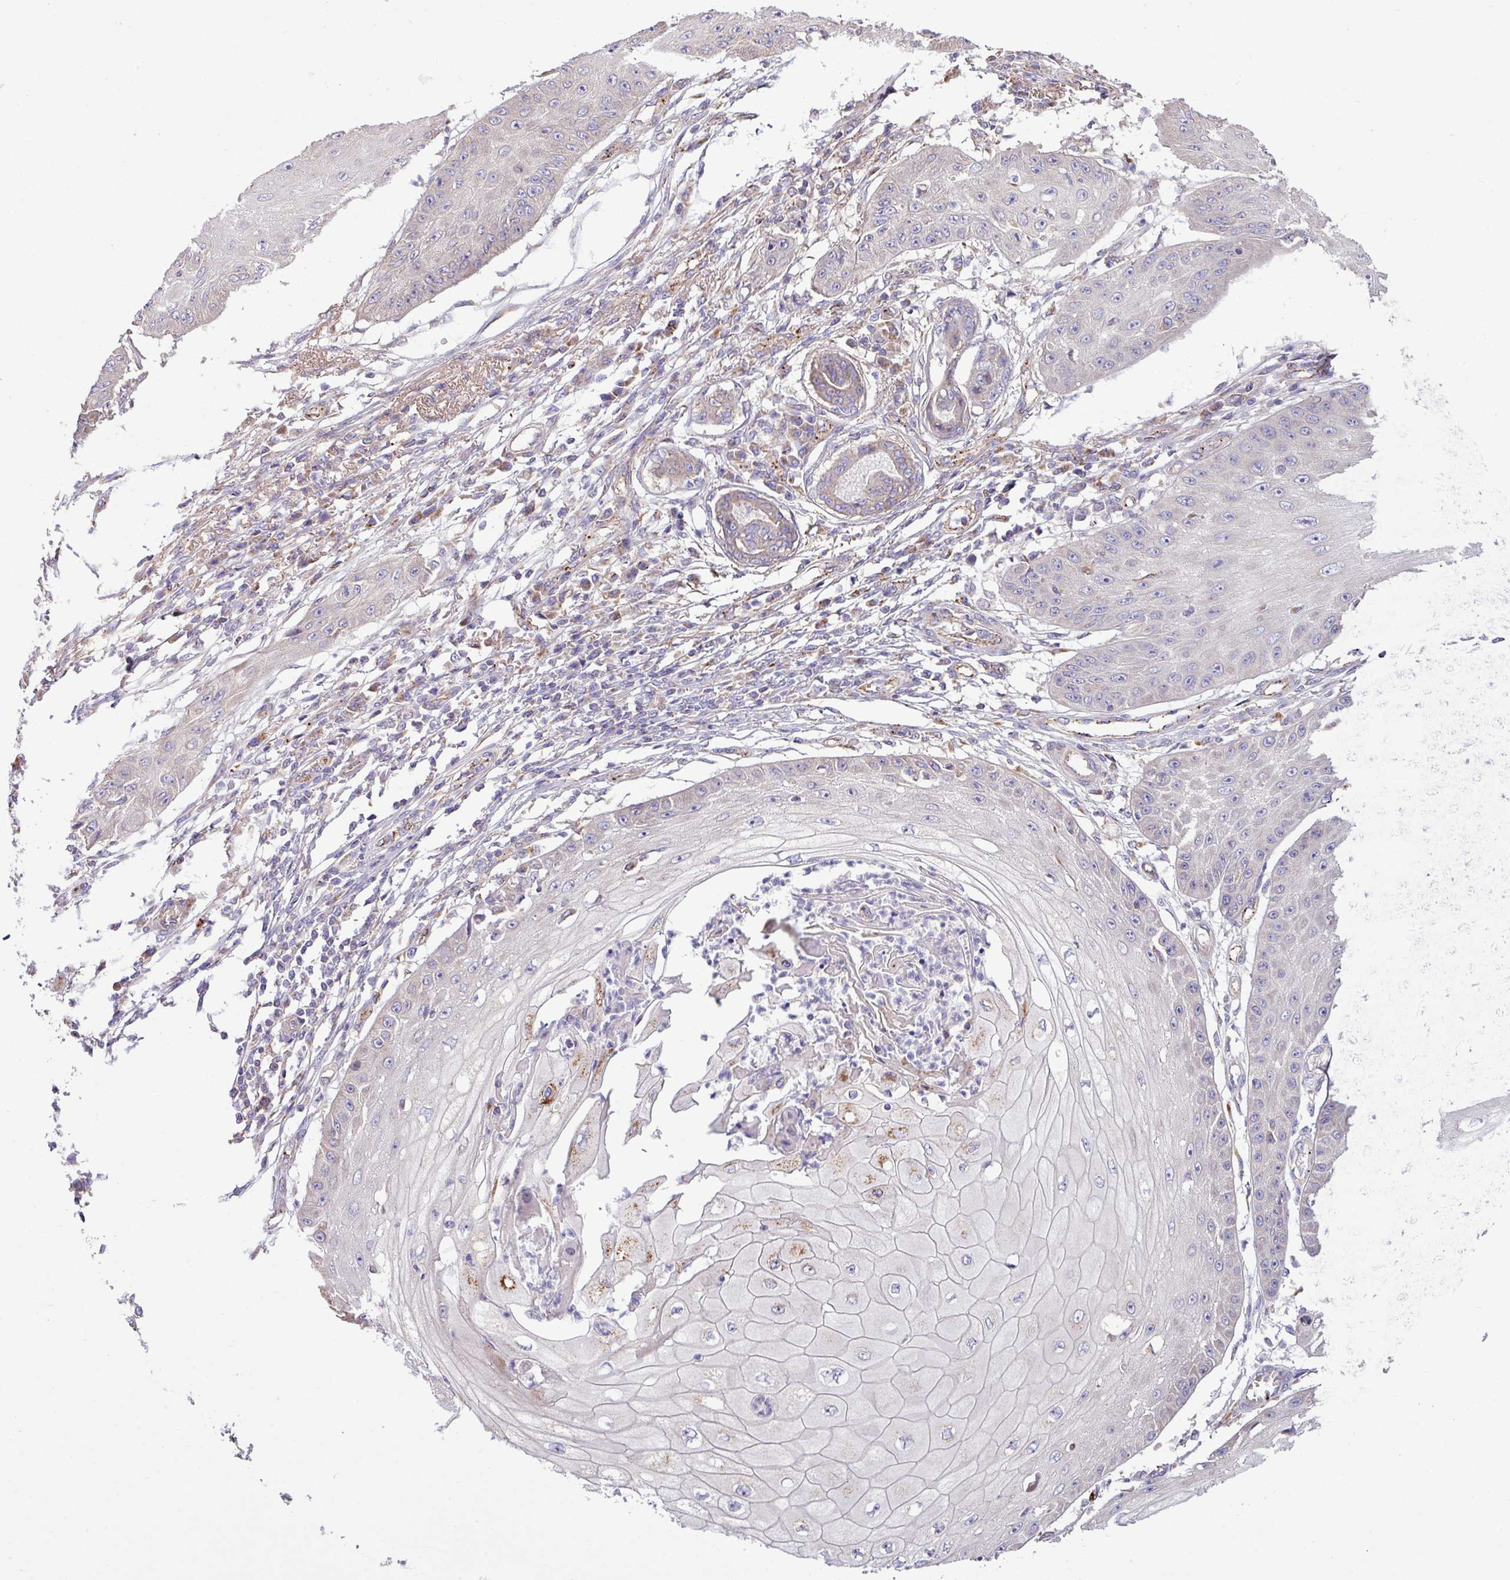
{"staining": {"intensity": "negative", "quantity": "none", "location": "none"}, "tissue": "skin cancer", "cell_type": "Tumor cells", "image_type": "cancer", "snomed": [{"axis": "morphology", "description": "Squamous cell carcinoma, NOS"}, {"axis": "topography", "description": "Skin"}], "caption": "The immunohistochemistry image has no significant staining in tumor cells of skin cancer (squamous cell carcinoma) tissue.", "gene": "PPM1J", "patient": {"sex": "male", "age": 70}}